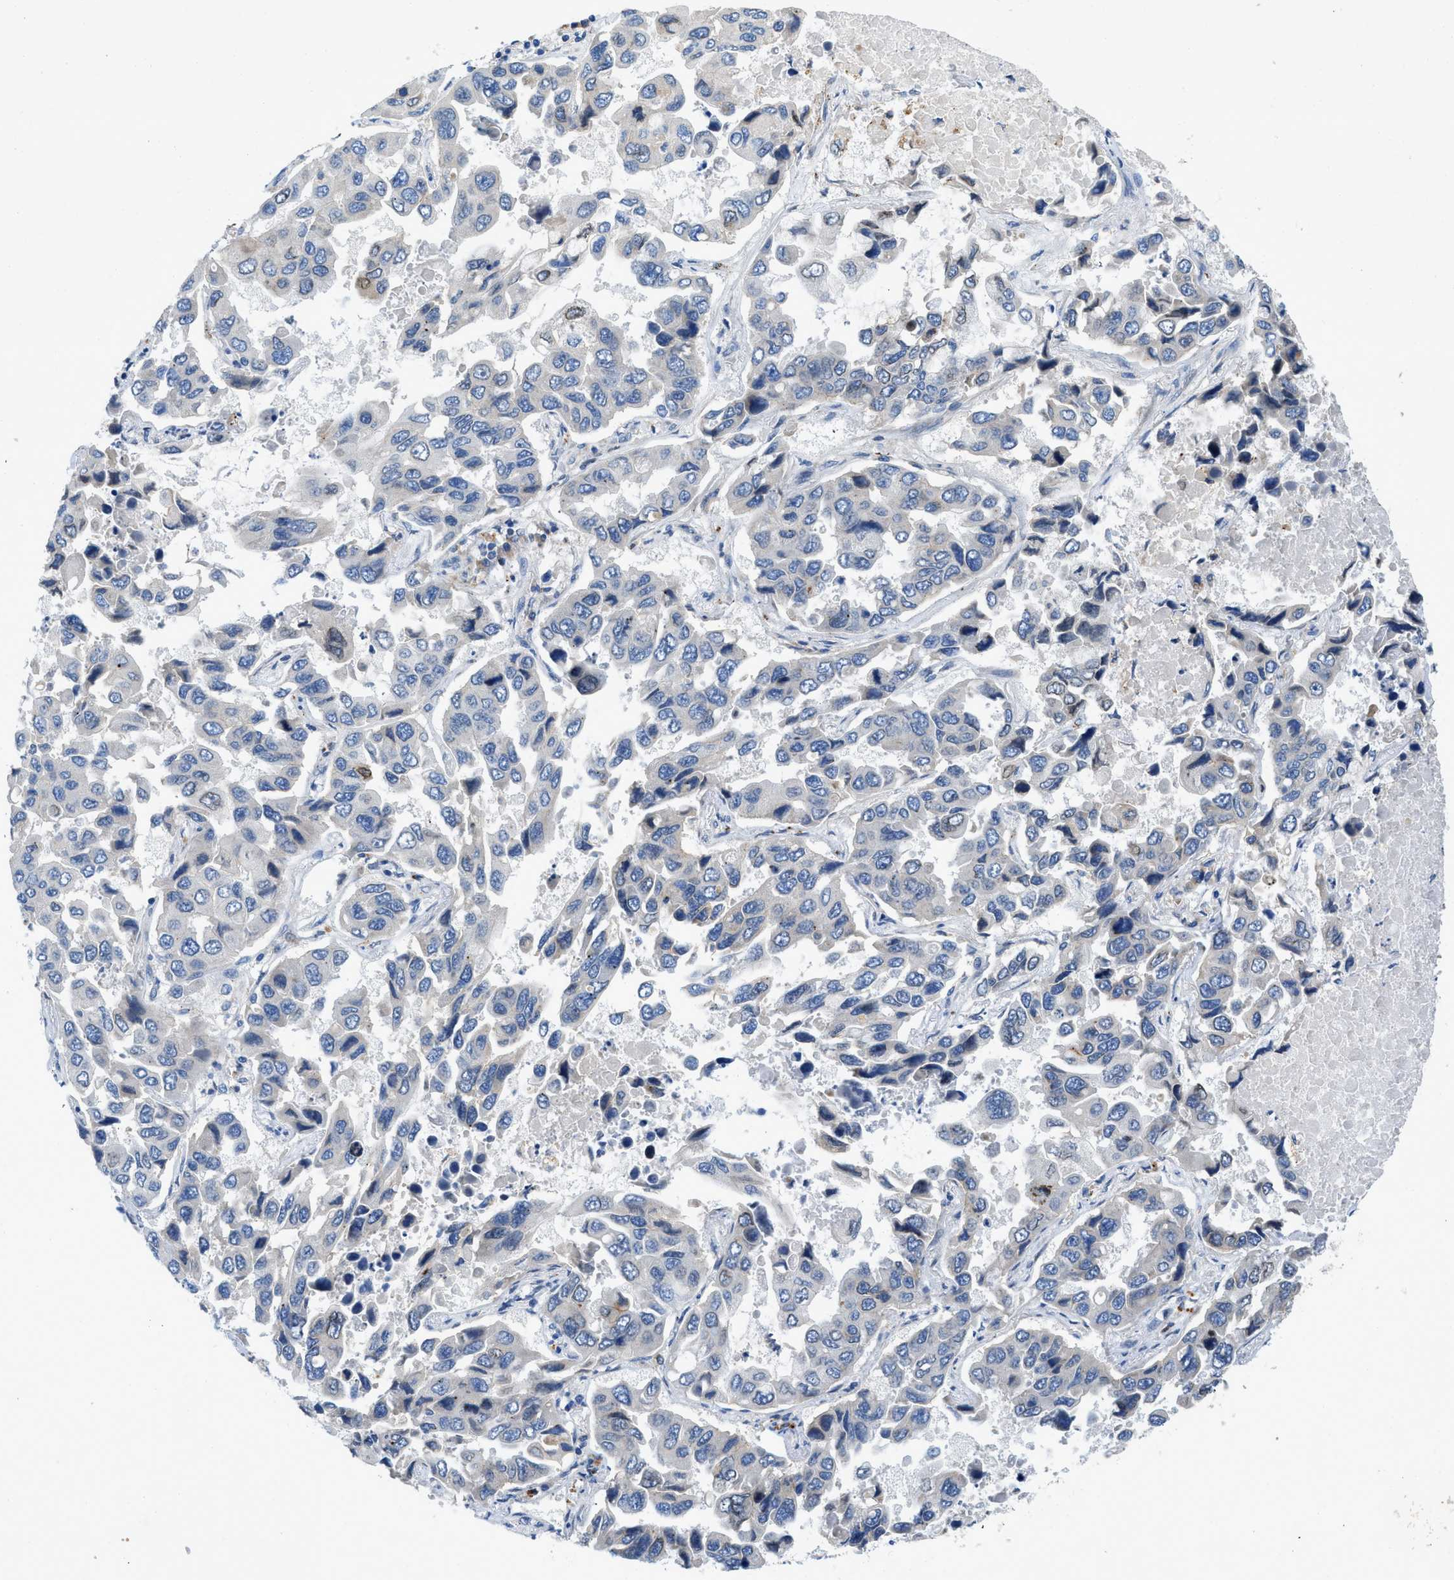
{"staining": {"intensity": "negative", "quantity": "none", "location": "none"}, "tissue": "lung cancer", "cell_type": "Tumor cells", "image_type": "cancer", "snomed": [{"axis": "morphology", "description": "Adenocarcinoma, NOS"}, {"axis": "topography", "description": "Lung"}], "caption": "This is a micrograph of IHC staining of lung cancer (adenocarcinoma), which shows no expression in tumor cells. The staining is performed using DAB brown chromogen with nuclei counter-stained in using hematoxylin.", "gene": "TMEM248", "patient": {"sex": "male", "age": 64}}